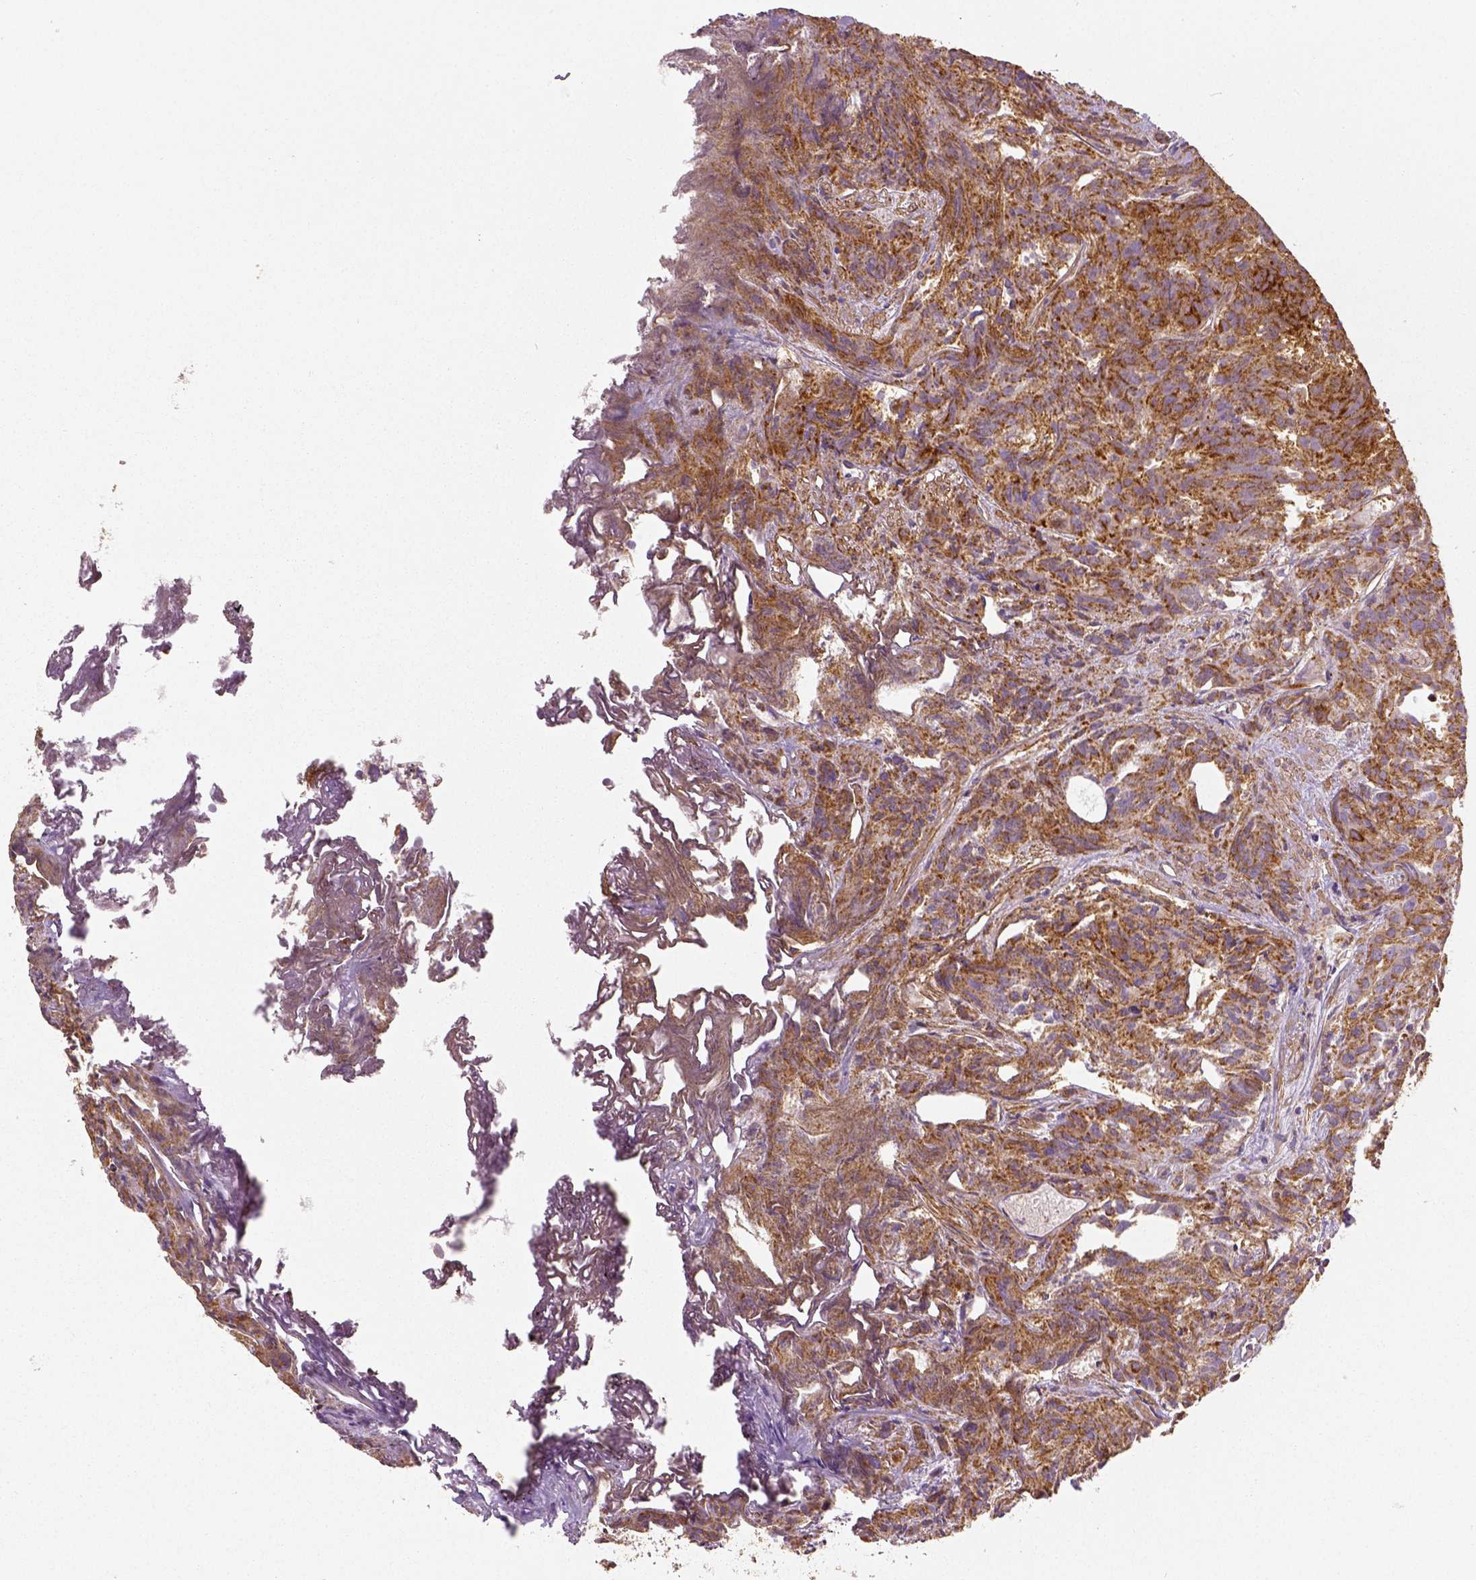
{"staining": {"intensity": "strong", "quantity": ">75%", "location": "cytoplasmic/membranous"}, "tissue": "prostate cancer", "cell_type": "Tumor cells", "image_type": "cancer", "snomed": [{"axis": "morphology", "description": "Adenocarcinoma, High grade"}, {"axis": "topography", "description": "Prostate"}], "caption": "Human prostate cancer stained with a brown dye reveals strong cytoplasmic/membranous positive staining in approximately >75% of tumor cells.", "gene": "PGAM5", "patient": {"sex": "male", "age": 58}}